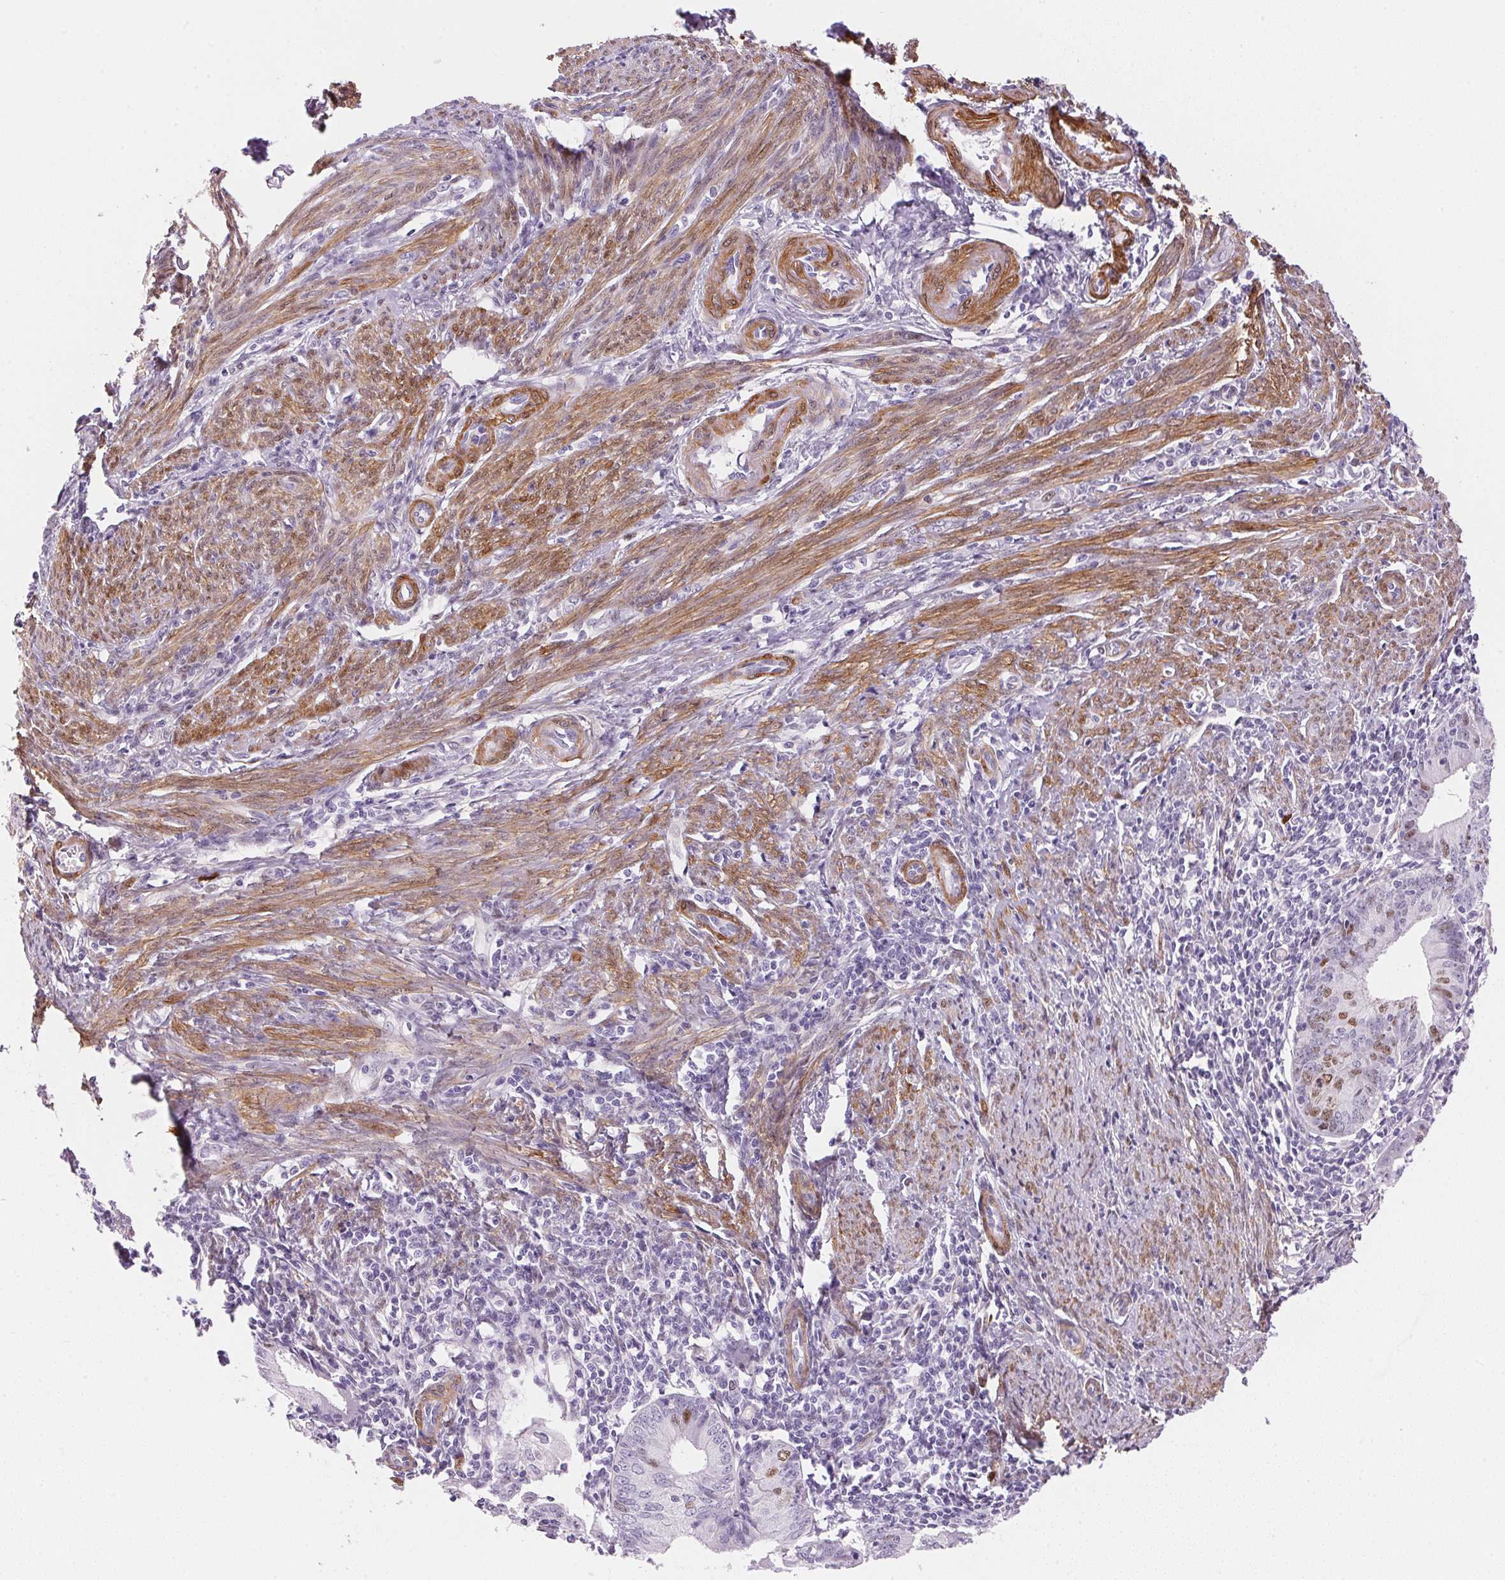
{"staining": {"intensity": "strong", "quantity": "<25%", "location": "nuclear"}, "tissue": "endometrial cancer", "cell_type": "Tumor cells", "image_type": "cancer", "snomed": [{"axis": "morphology", "description": "Adenocarcinoma, NOS"}, {"axis": "topography", "description": "Endometrium"}], "caption": "Tumor cells show medium levels of strong nuclear expression in approximately <25% of cells in human endometrial cancer (adenocarcinoma). Ihc stains the protein of interest in brown and the nuclei are stained blue.", "gene": "SMTN", "patient": {"sex": "female", "age": 60}}